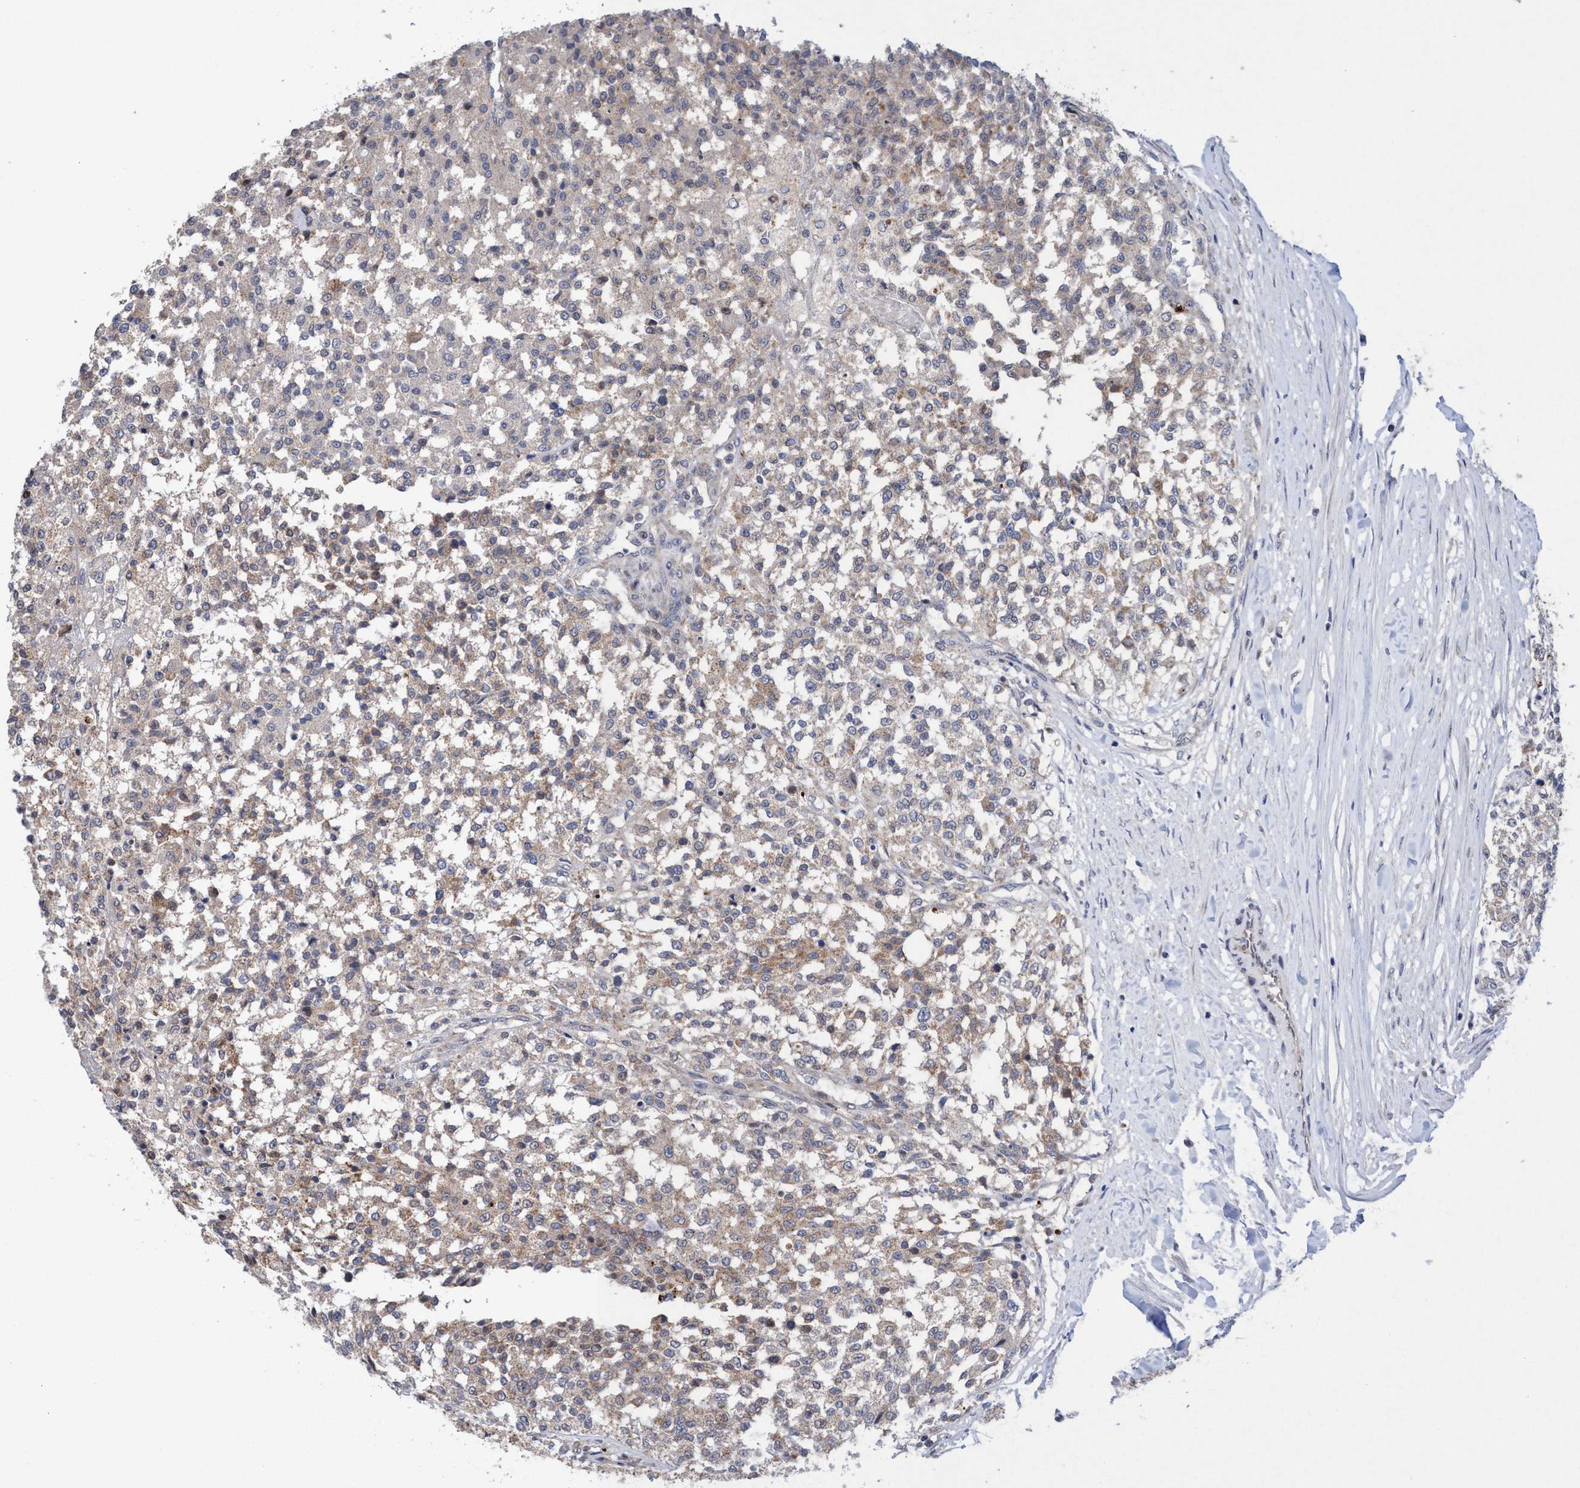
{"staining": {"intensity": "weak", "quantity": "<25%", "location": "cytoplasmic/membranous"}, "tissue": "testis cancer", "cell_type": "Tumor cells", "image_type": "cancer", "snomed": [{"axis": "morphology", "description": "Seminoma, NOS"}, {"axis": "topography", "description": "Testis"}], "caption": "A high-resolution image shows immunohistochemistry (IHC) staining of testis cancer, which exhibits no significant expression in tumor cells.", "gene": "P2RY14", "patient": {"sex": "male", "age": 59}}